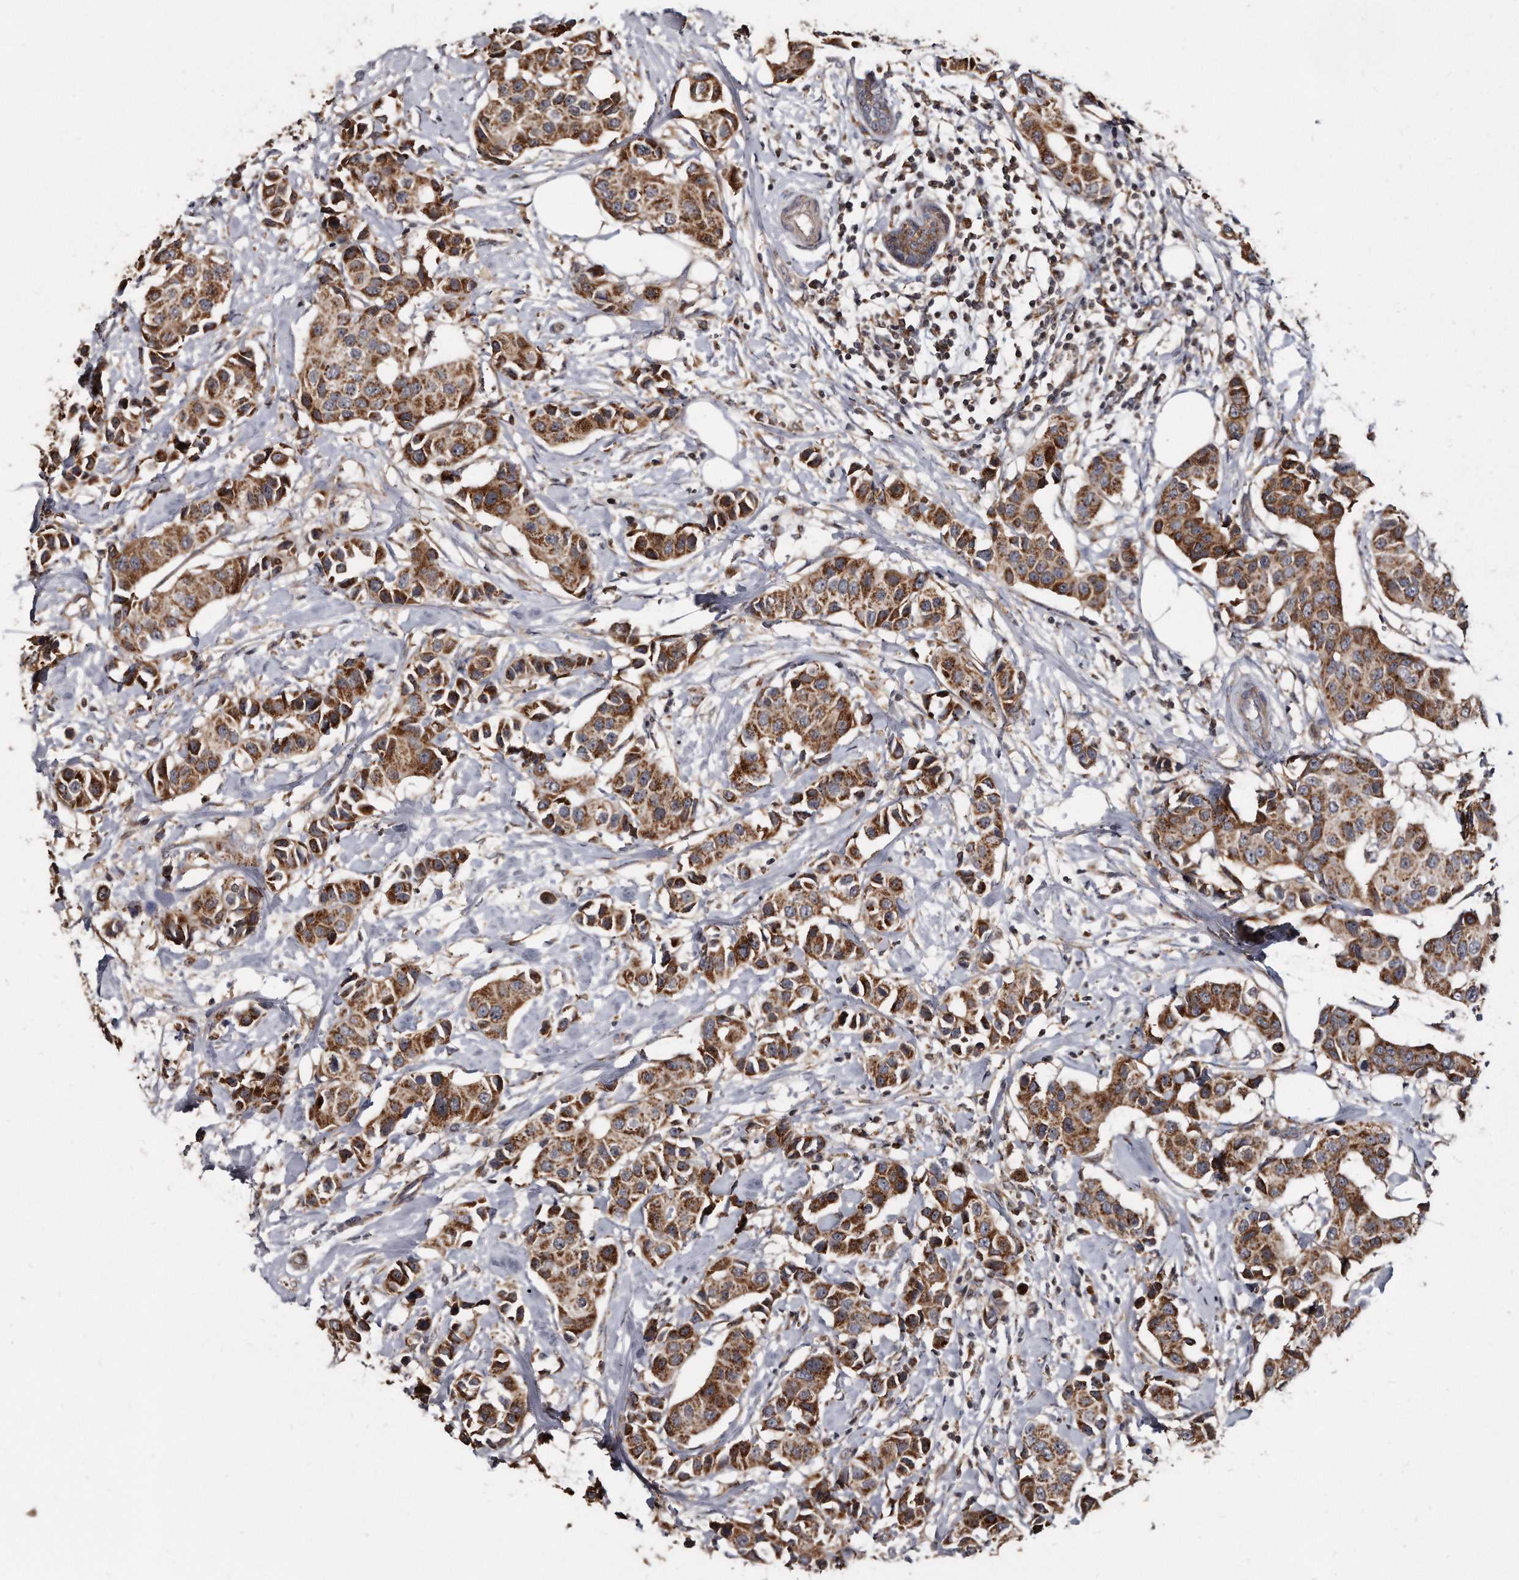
{"staining": {"intensity": "moderate", "quantity": ">75%", "location": "cytoplasmic/membranous"}, "tissue": "breast cancer", "cell_type": "Tumor cells", "image_type": "cancer", "snomed": [{"axis": "morphology", "description": "Normal tissue, NOS"}, {"axis": "morphology", "description": "Duct carcinoma"}, {"axis": "topography", "description": "Breast"}], "caption": "The histopathology image demonstrates staining of intraductal carcinoma (breast), revealing moderate cytoplasmic/membranous protein expression (brown color) within tumor cells.", "gene": "FAM136A", "patient": {"sex": "female", "age": 39}}